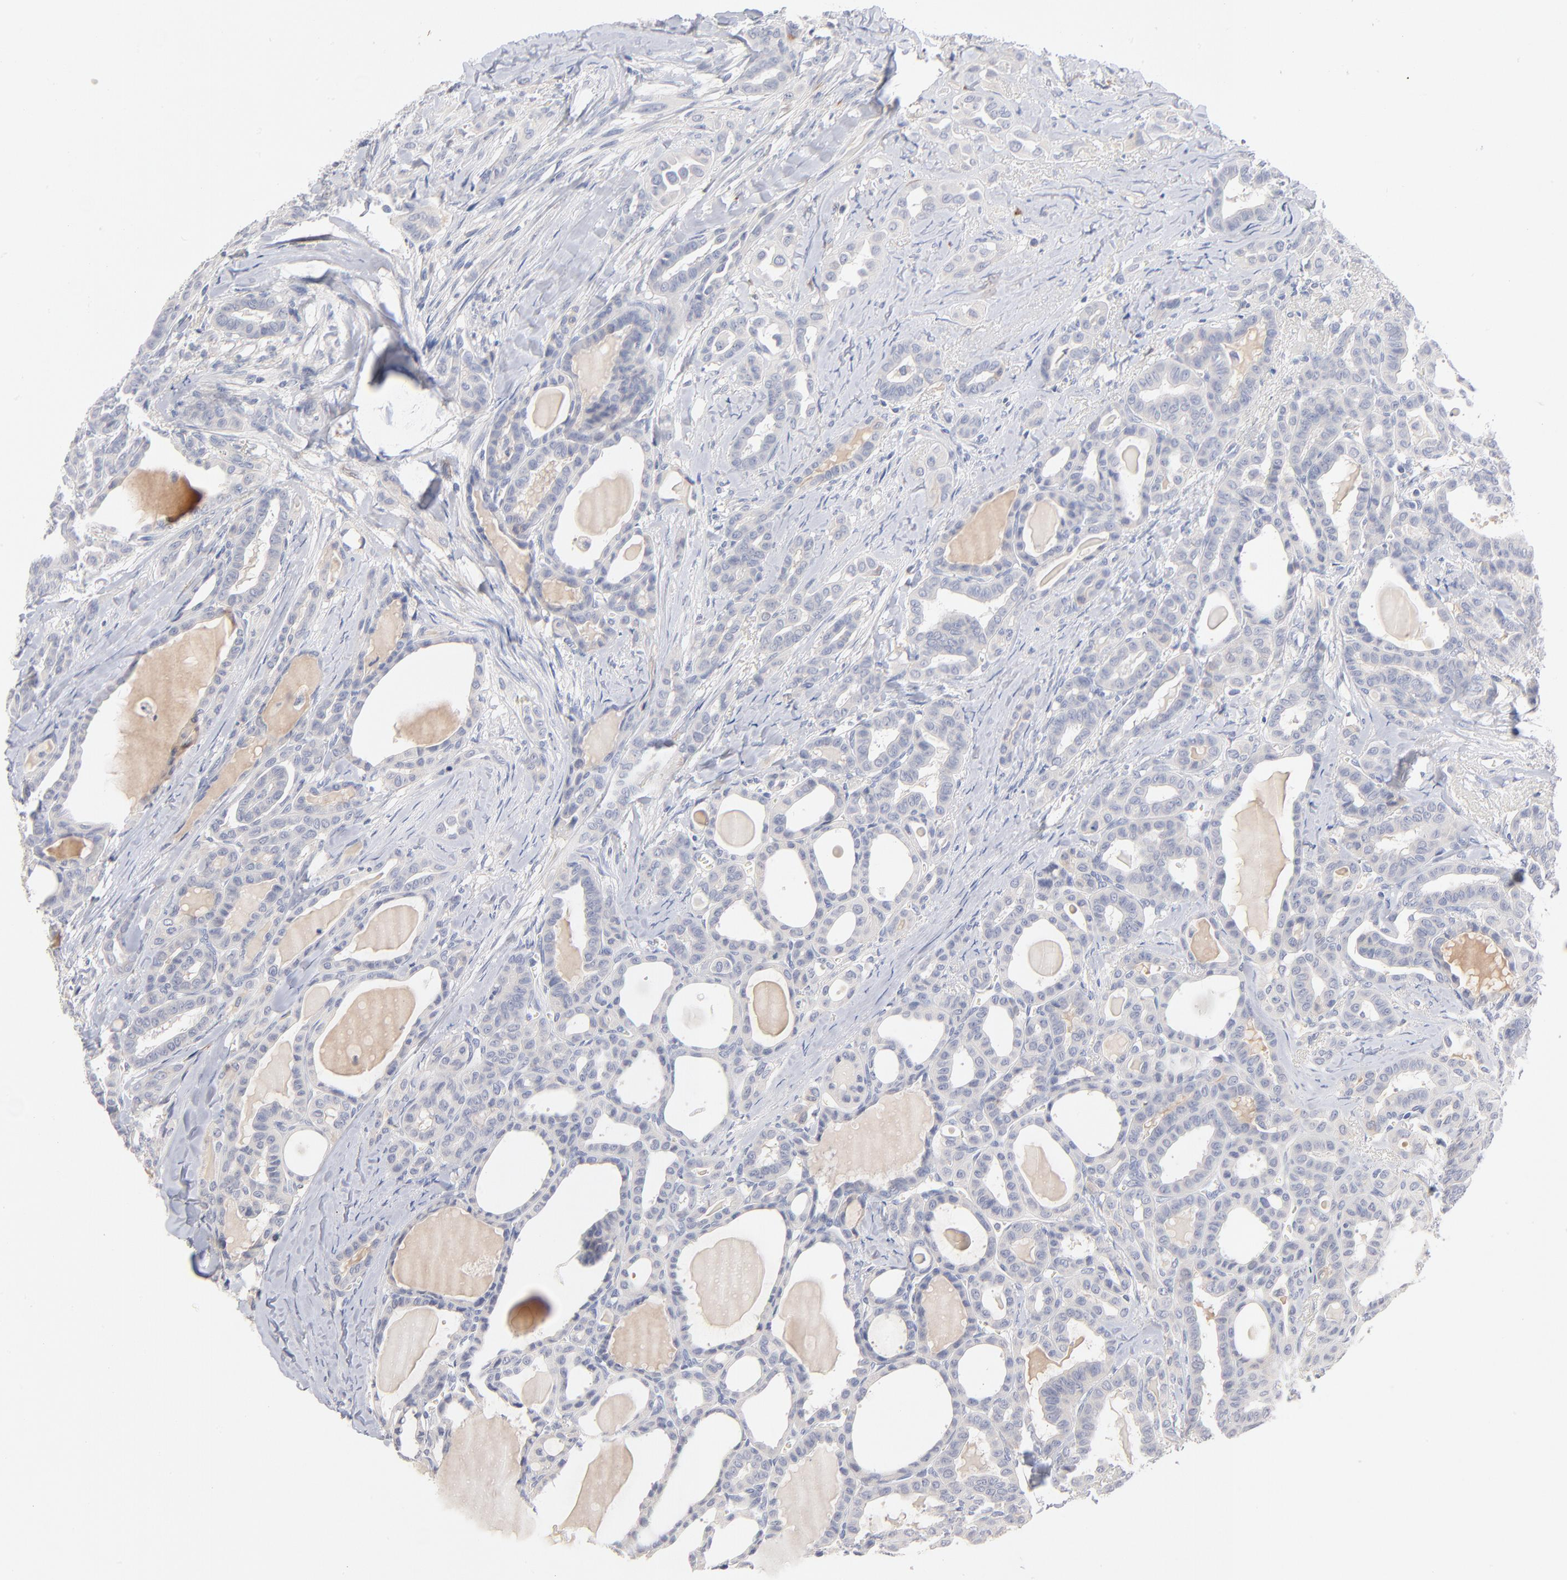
{"staining": {"intensity": "negative", "quantity": "none", "location": "none"}, "tissue": "thyroid cancer", "cell_type": "Tumor cells", "image_type": "cancer", "snomed": [{"axis": "morphology", "description": "Carcinoma, NOS"}, {"axis": "topography", "description": "Thyroid gland"}], "caption": "Tumor cells show no significant protein expression in thyroid carcinoma. The staining was performed using DAB to visualize the protein expression in brown, while the nuclei were stained in blue with hematoxylin (Magnification: 20x).", "gene": "F12", "patient": {"sex": "female", "age": 91}}